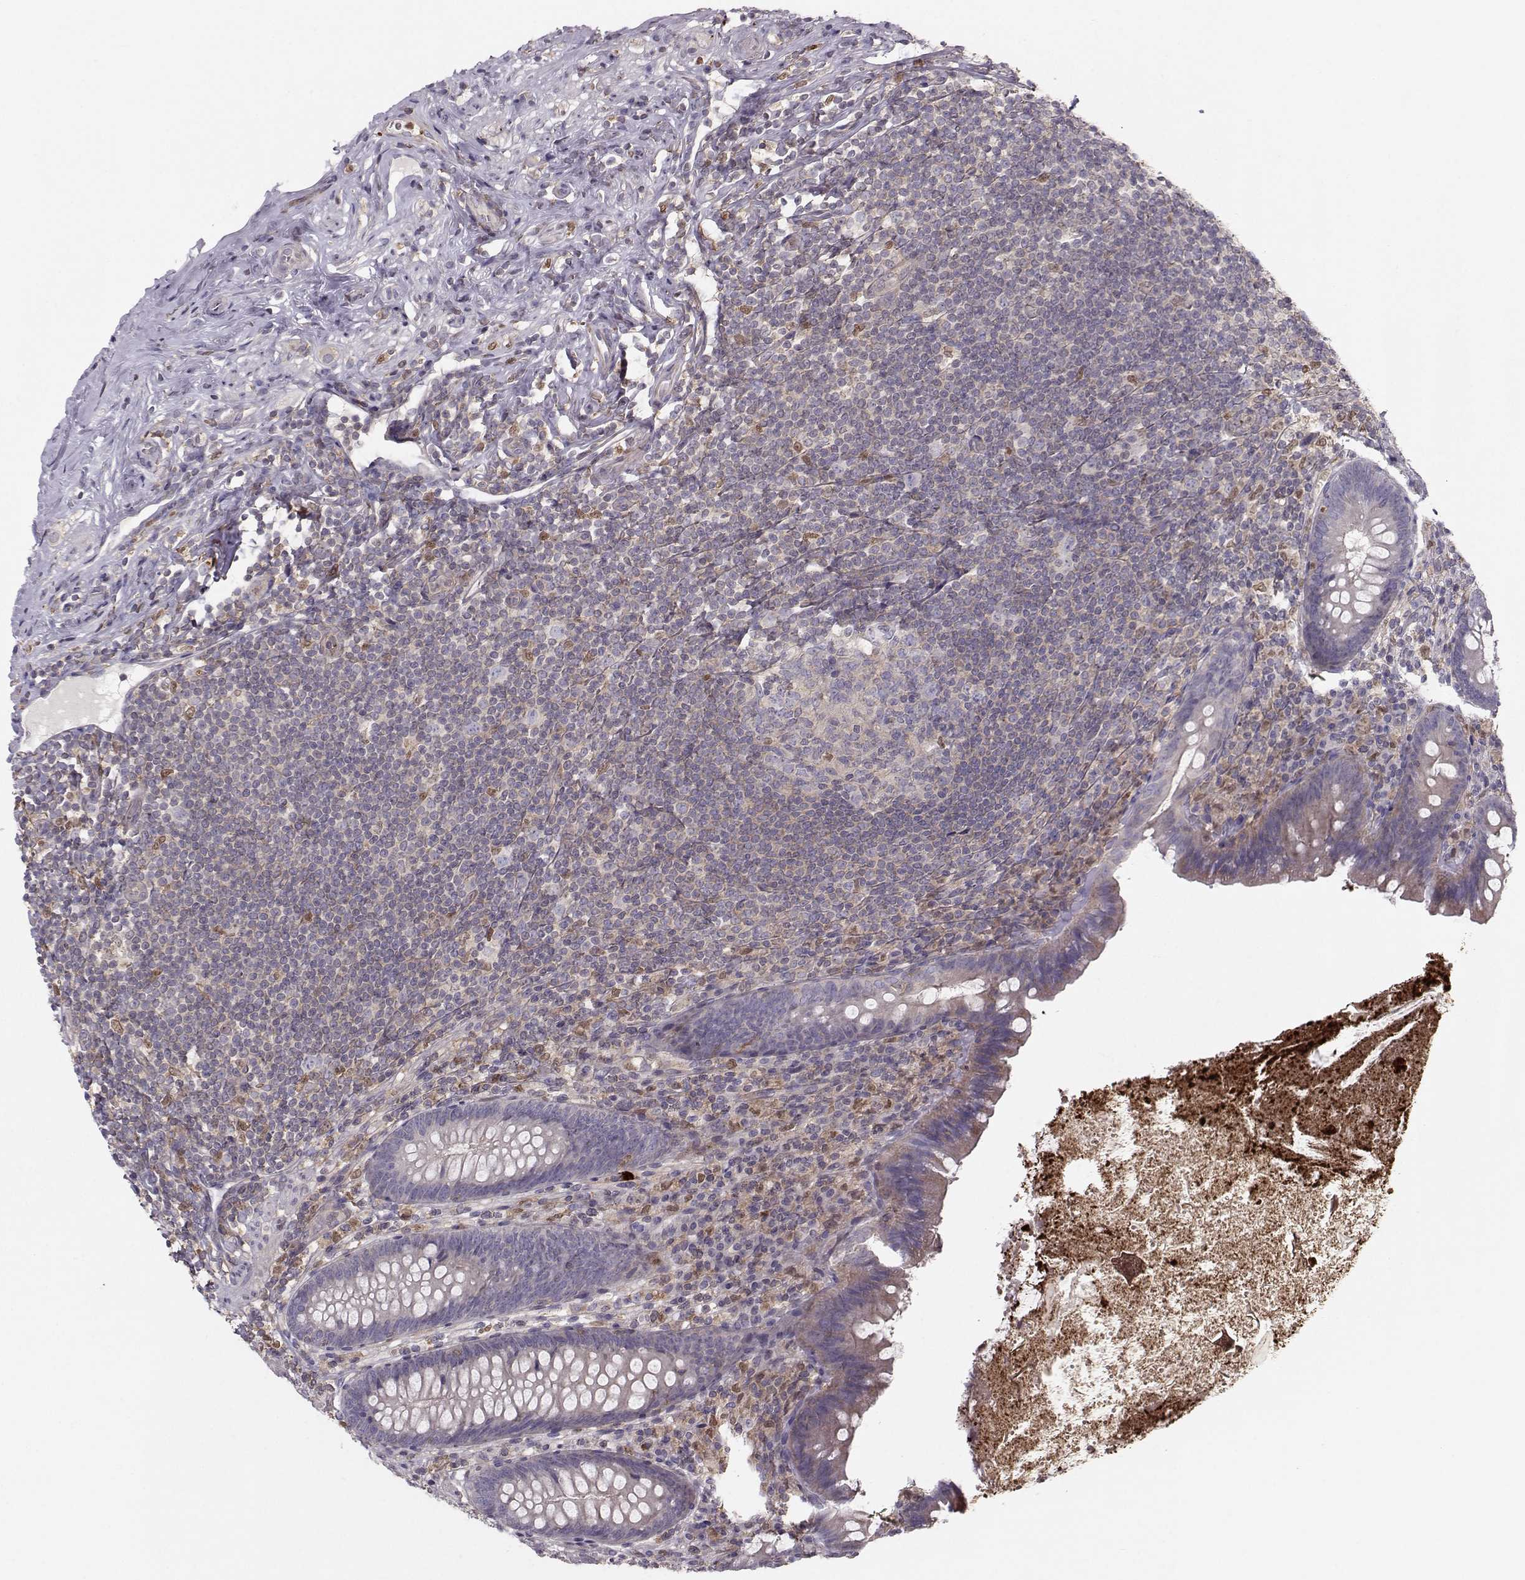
{"staining": {"intensity": "moderate", "quantity": "<25%", "location": "cytoplasmic/membranous"}, "tissue": "appendix", "cell_type": "Glandular cells", "image_type": "normal", "snomed": [{"axis": "morphology", "description": "Normal tissue, NOS"}, {"axis": "topography", "description": "Appendix"}], "caption": "About <25% of glandular cells in unremarkable appendix display moderate cytoplasmic/membranous protein expression as visualized by brown immunohistochemical staining.", "gene": "ASB16", "patient": {"sex": "male", "age": 47}}